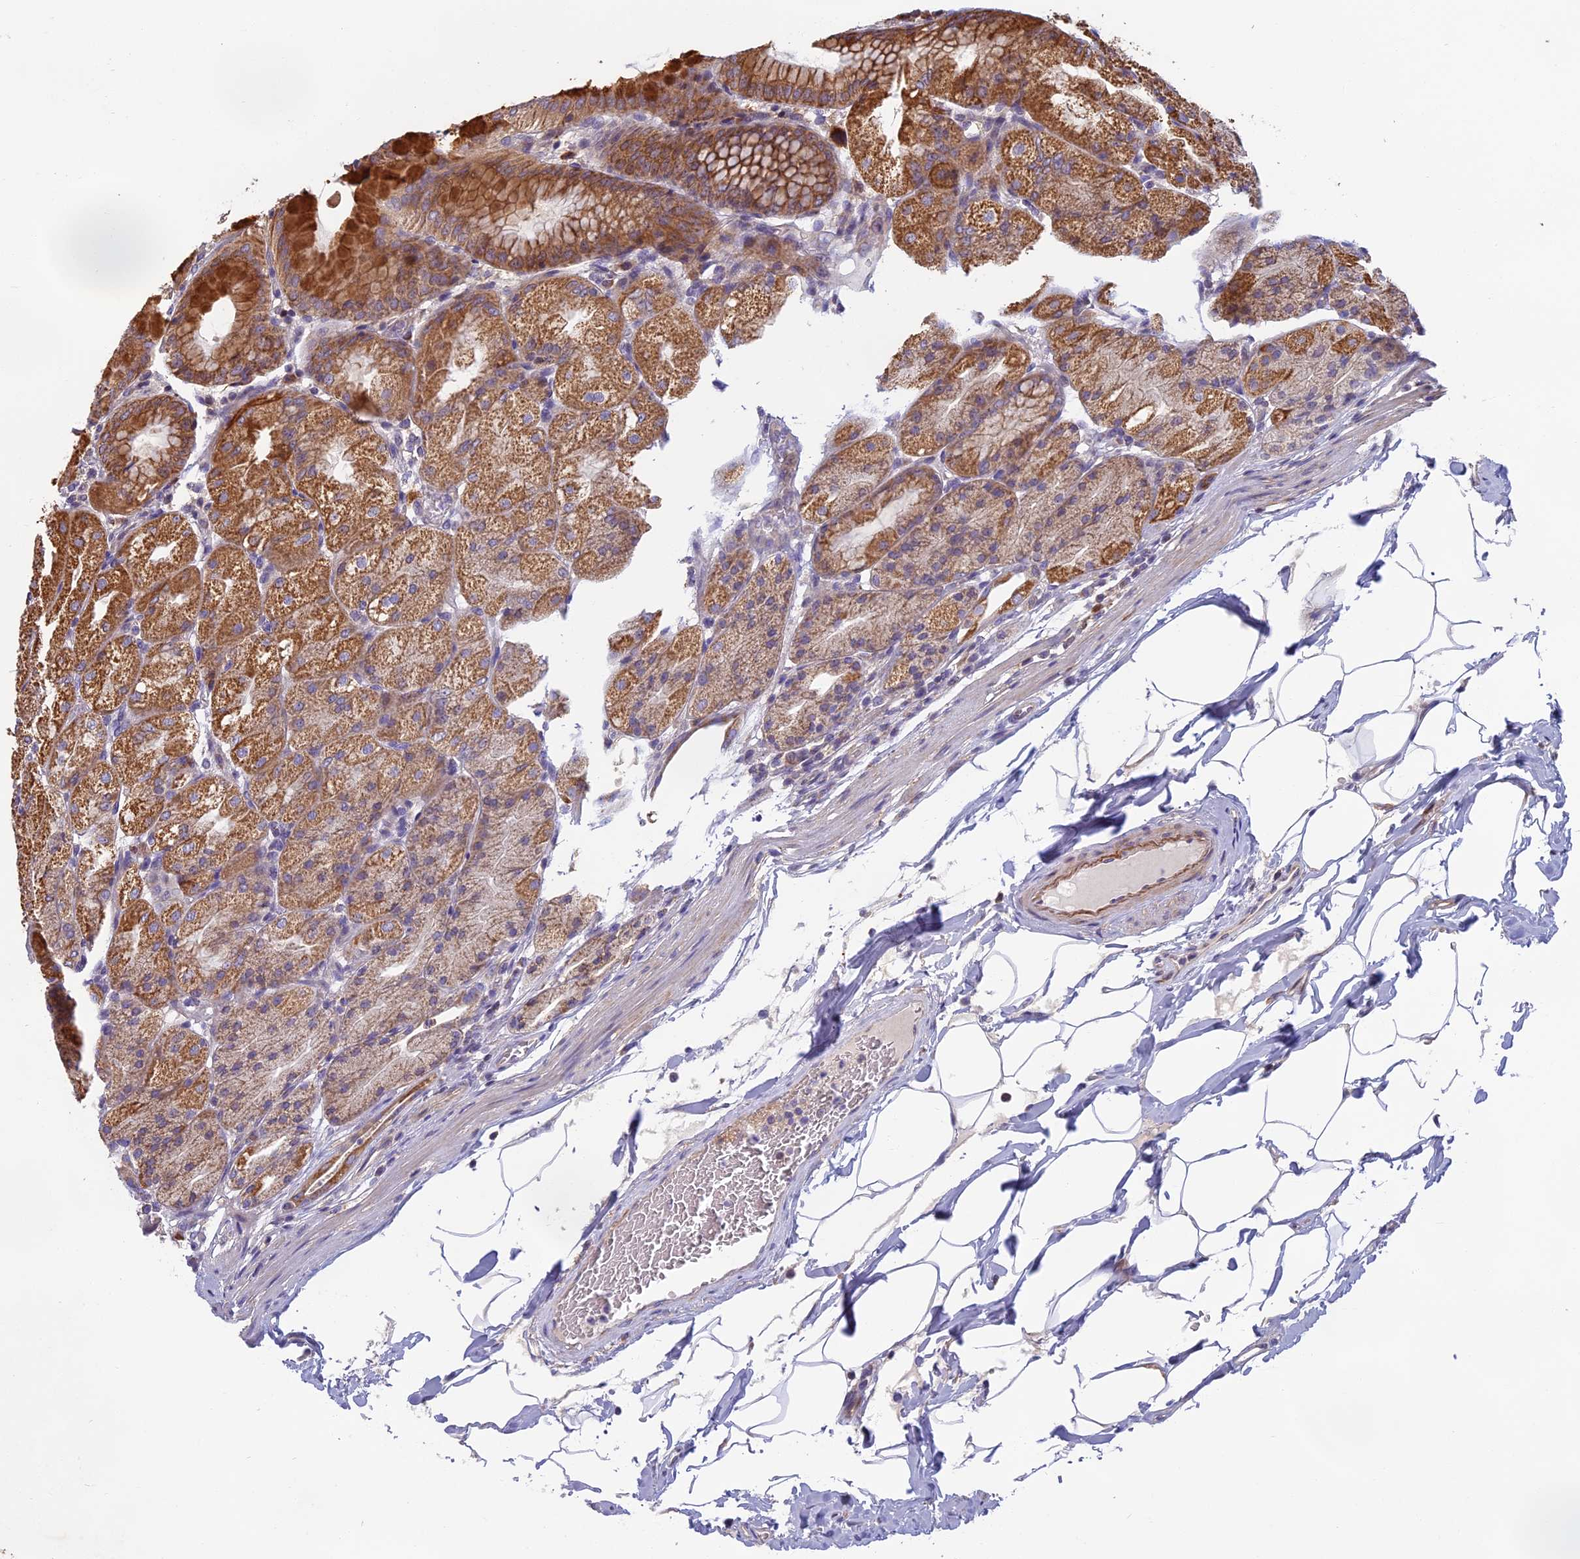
{"staining": {"intensity": "moderate", "quantity": ">75%", "location": "cytoplasmic/membranous"}, "tissue": "stomach", "cell_type": "Glandular cells", "image_type": "normal", "snomed": [{"axis": "morphology", "description": "Normal tissue, NOS"}, {"axis": "topography", "description": "Stomach, upper"}, {"axis": "topography", "description": "Stomach, lower"}], "caption": "Immunohistochemistry of benign stomach displays medium levels of moderate cytoplasmic/membranous positivity in approximately >75% of glandular cells.", "gene": "EDAR", "patient": {"sex": "male", "age": 62}}